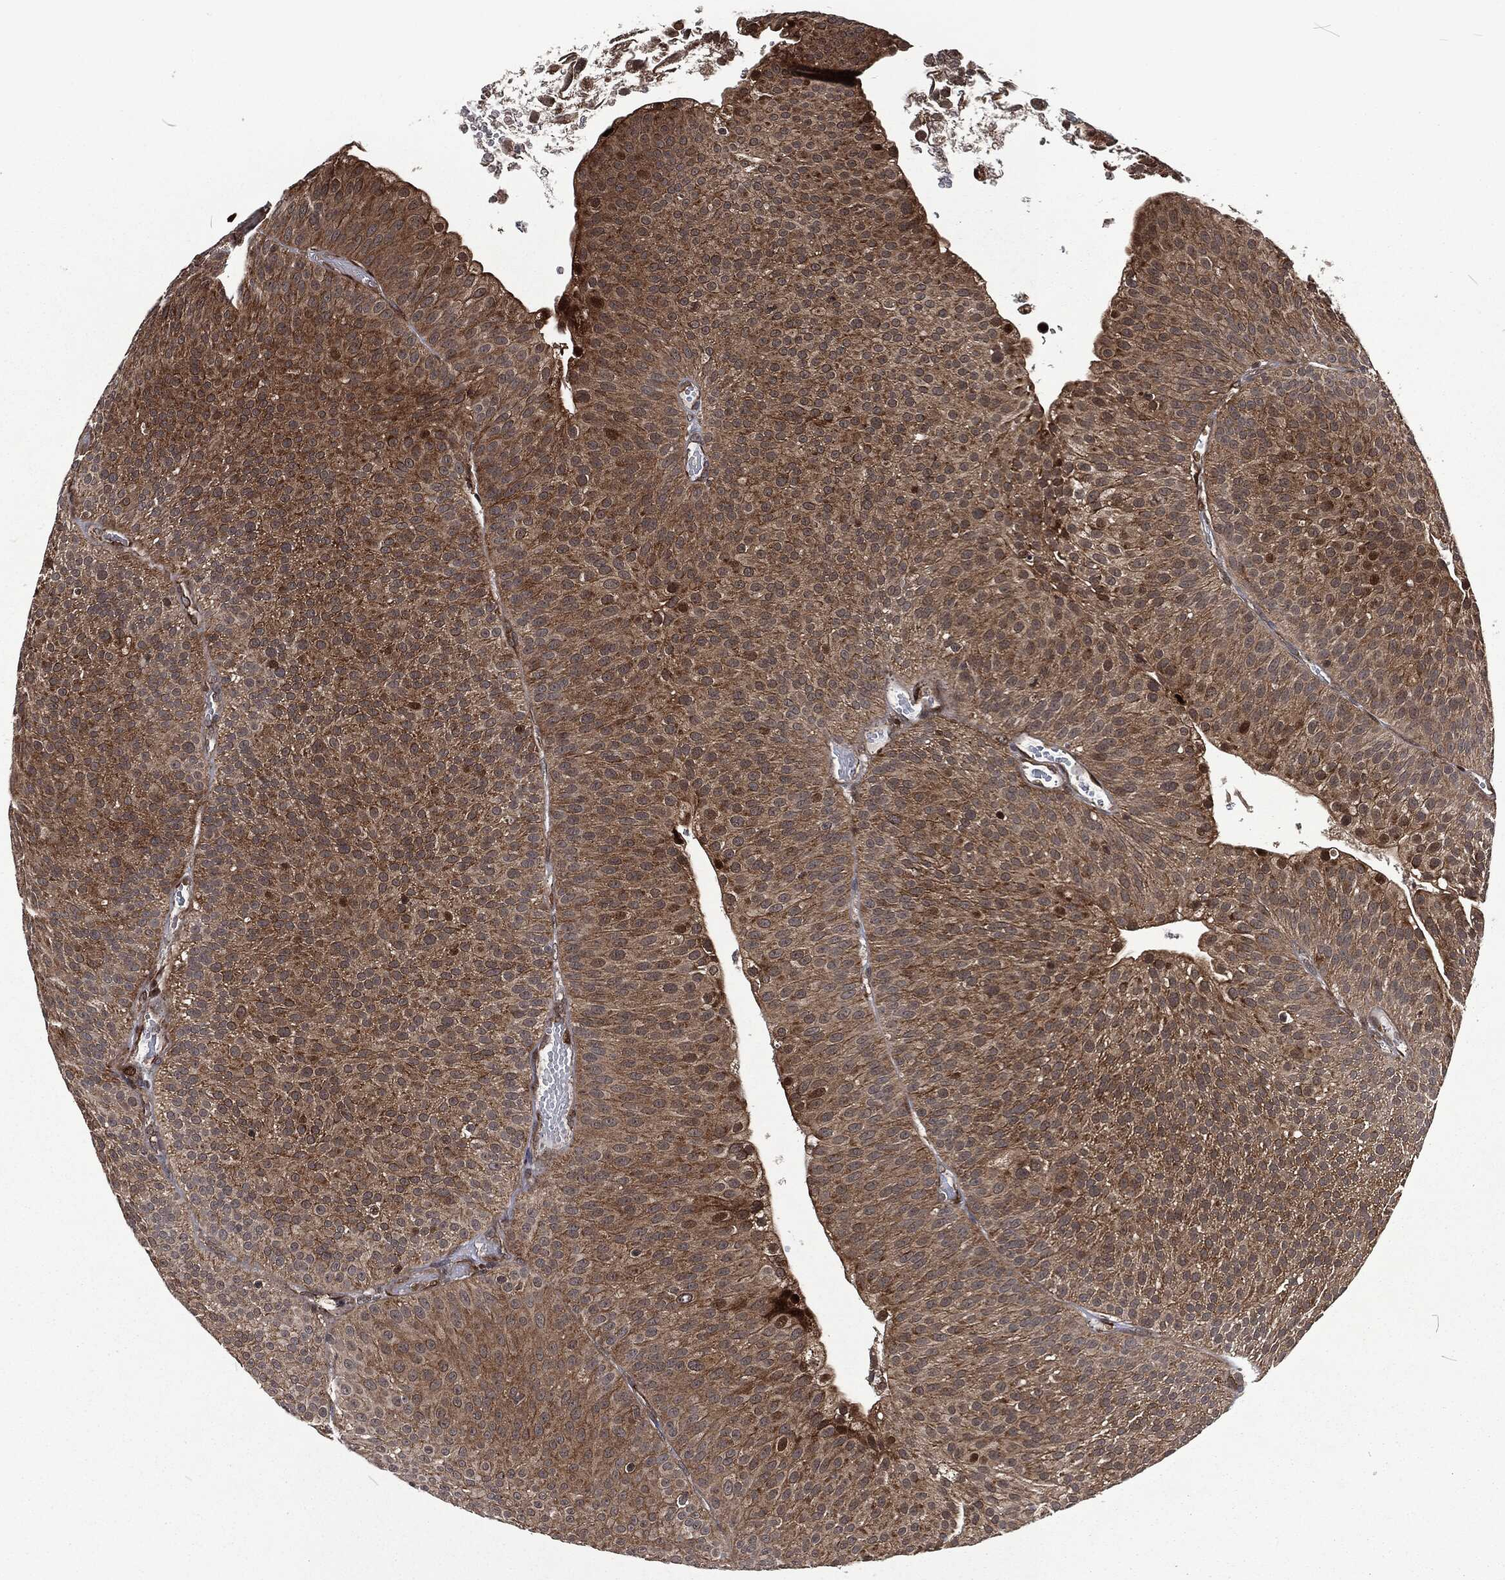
{"staining": {"intensity": "moderate", "quantity": ">75%", "location": "cytoplasmic/membranous"}, "tissue": "urothelial cancer", "cell_type": "Tumor cells", "image_type": "cancer", "snomed": [{"axis": "morphology", "description": "Urothelial carcinoma, Low grade"}, {"axis": "topography", "description": "Urinary bladder"}], "caption": "Human urothelial cancer stained with a brown dye demonstrates moderate cytoplasmic/membranous positive expression in about >75% of tumor cells.", "gene": "CMPK2", "patient": {"sex": "male", "age": 65}}